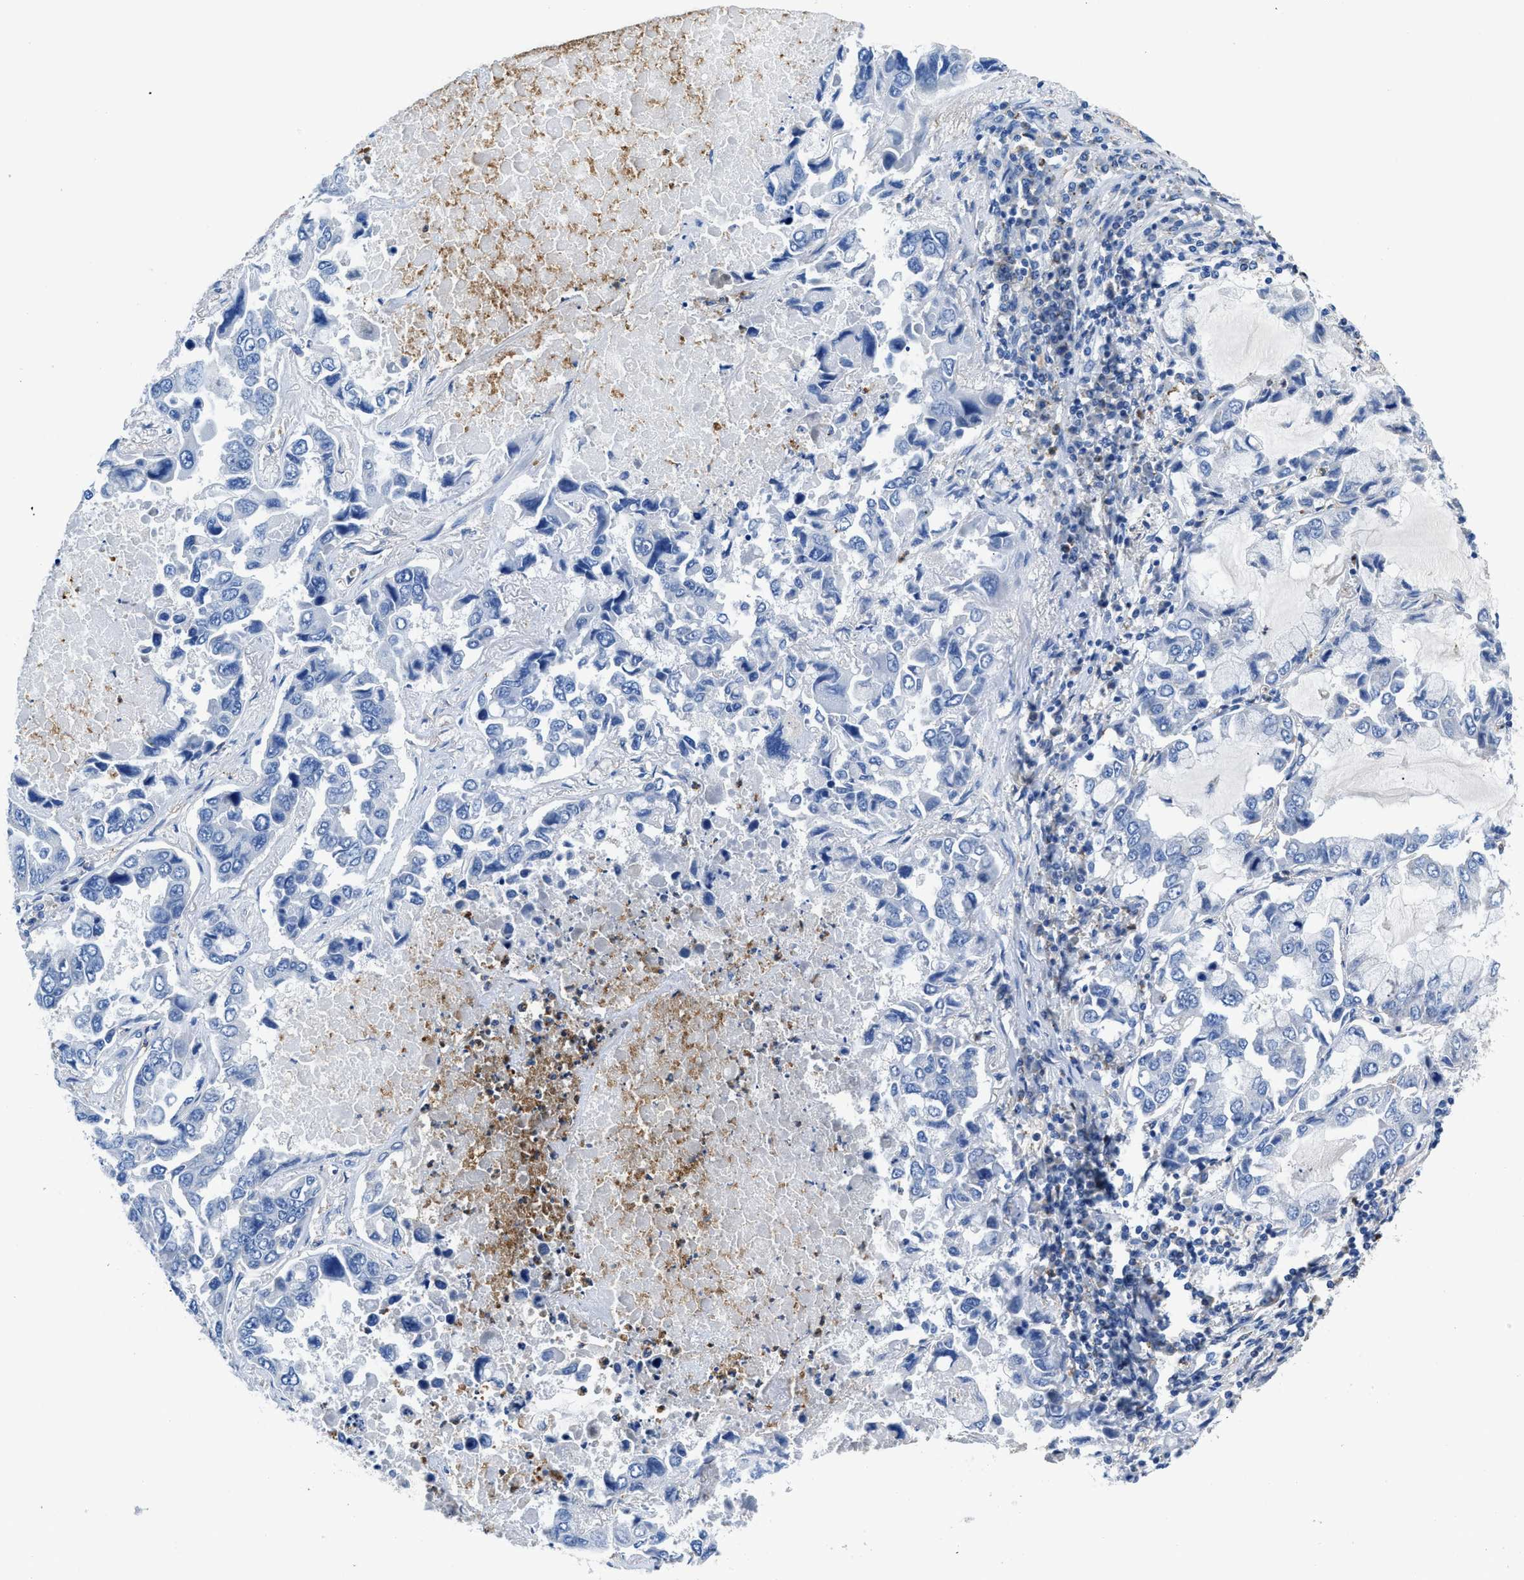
{"staining": {"intensity": "negative", "quantity": "none", "location": "none"}, "tissue": "lung cancer", "cell_type": "Tumor cells", "image_type": "cancer", "snomed": [{"axis": "morphology", "description": "Adenocarcinoma, NOS"}, {"axis": "topography", "description": "Lung"}], "caption": "A high-resolution micrograph shows IHC staining of lung cancer, which demonstrates no significant staining in tumor cells.", "gene": "NEB", "patient": {"sex": "male", "age": 64}}